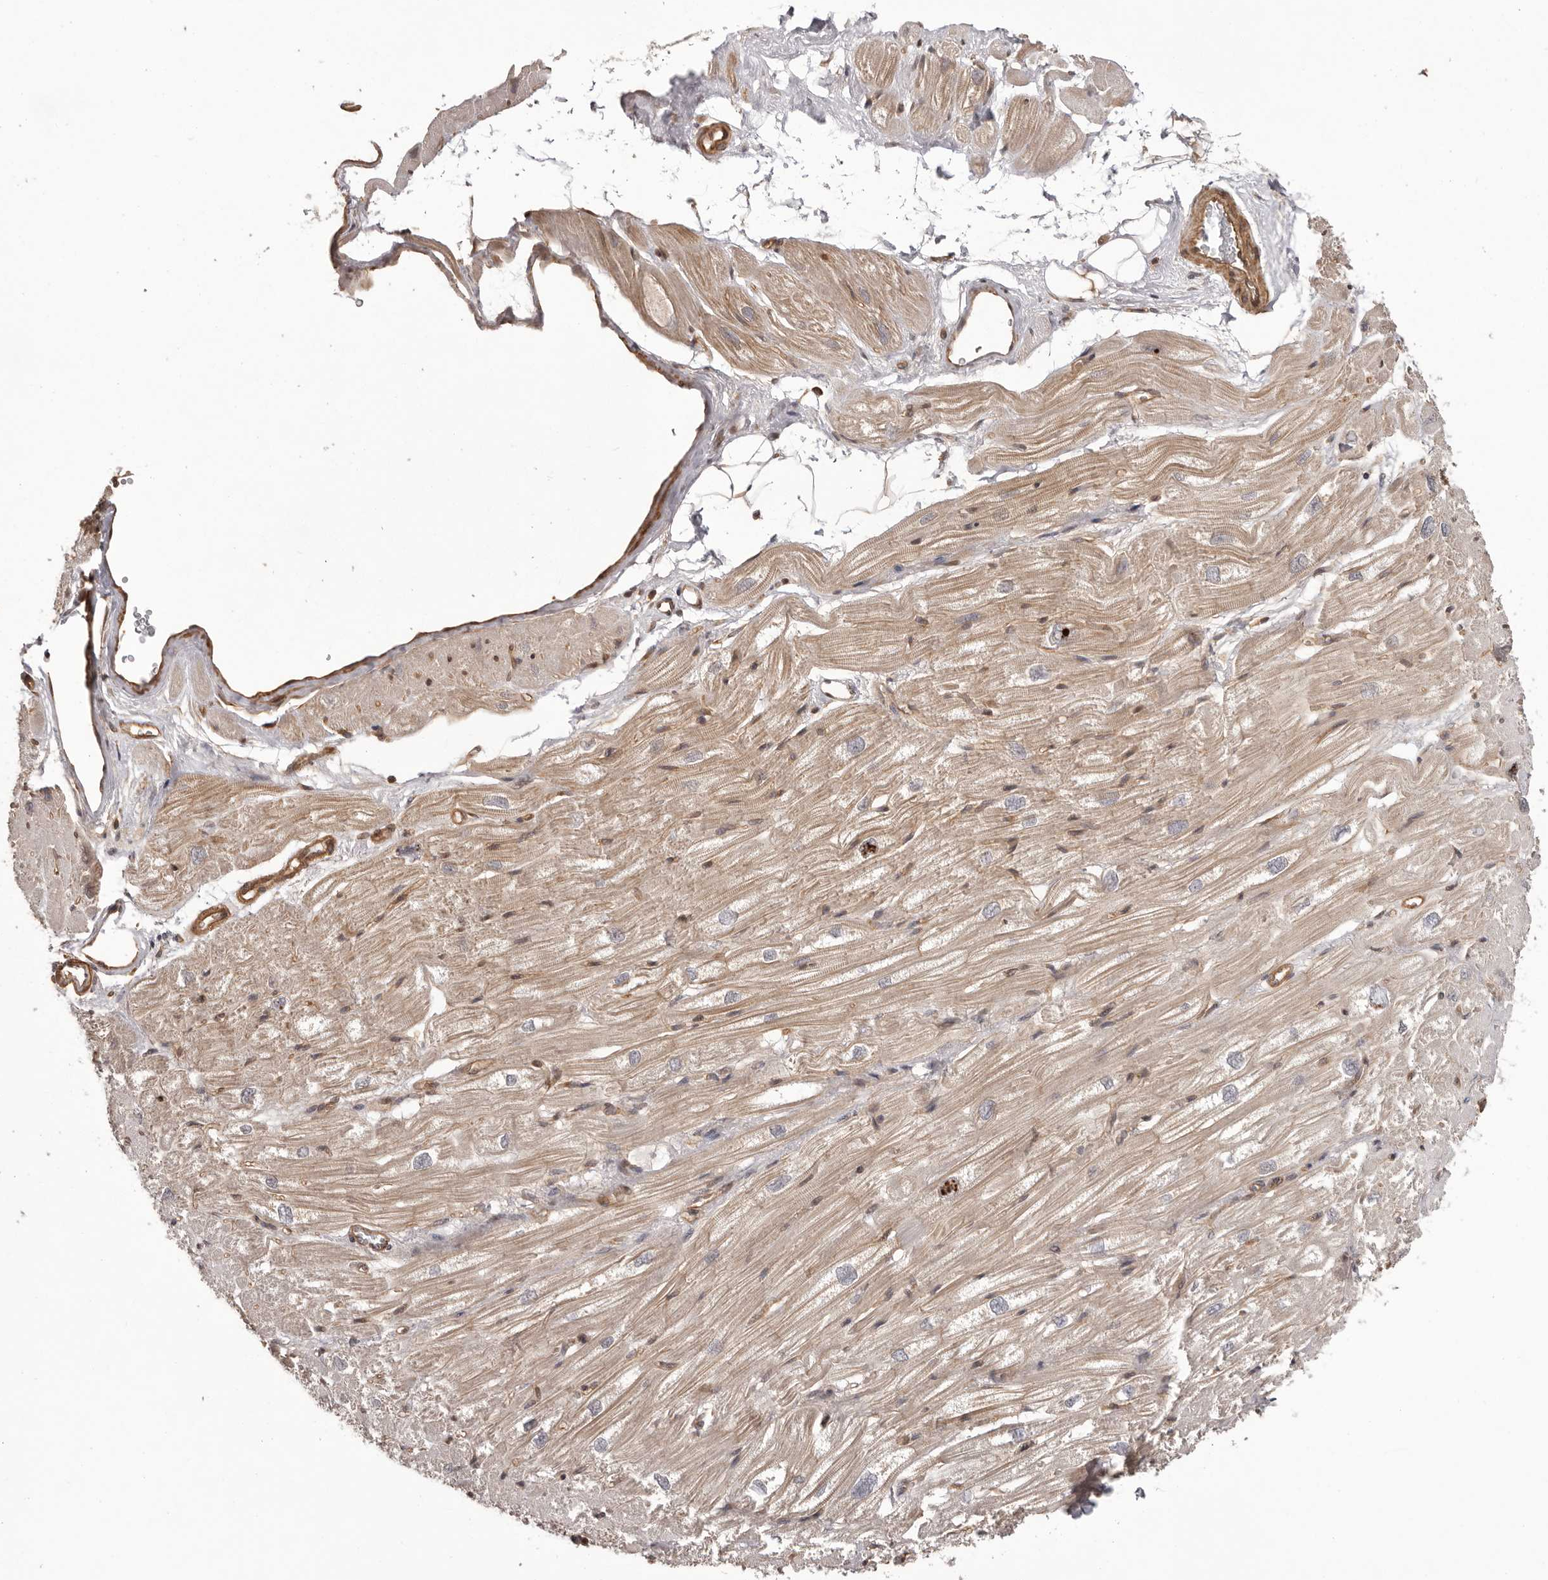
{"staining": {"intensity": "weak", "quantity": ">75%", "location": "cytoplasmic/membranous"}, "tissue": "heart muscle", "cell_type": "Cardiomyocytes", "image_type": "normal", "snomed": [{"axis": "morphology", "description": "Normal tissue, NOS"}, {"axis": "topography", "description": "Heart"}], "caption": "A high-resolution photomicrograph shows immunohistochemistry (IHC) staining of normal heart muscle, which shows weak cytoplasmic/membranous positivity in about >75% of cardiomyocytes.", "gene": "NFKBIA", "patient": {"sex": "male", "age": 50}}